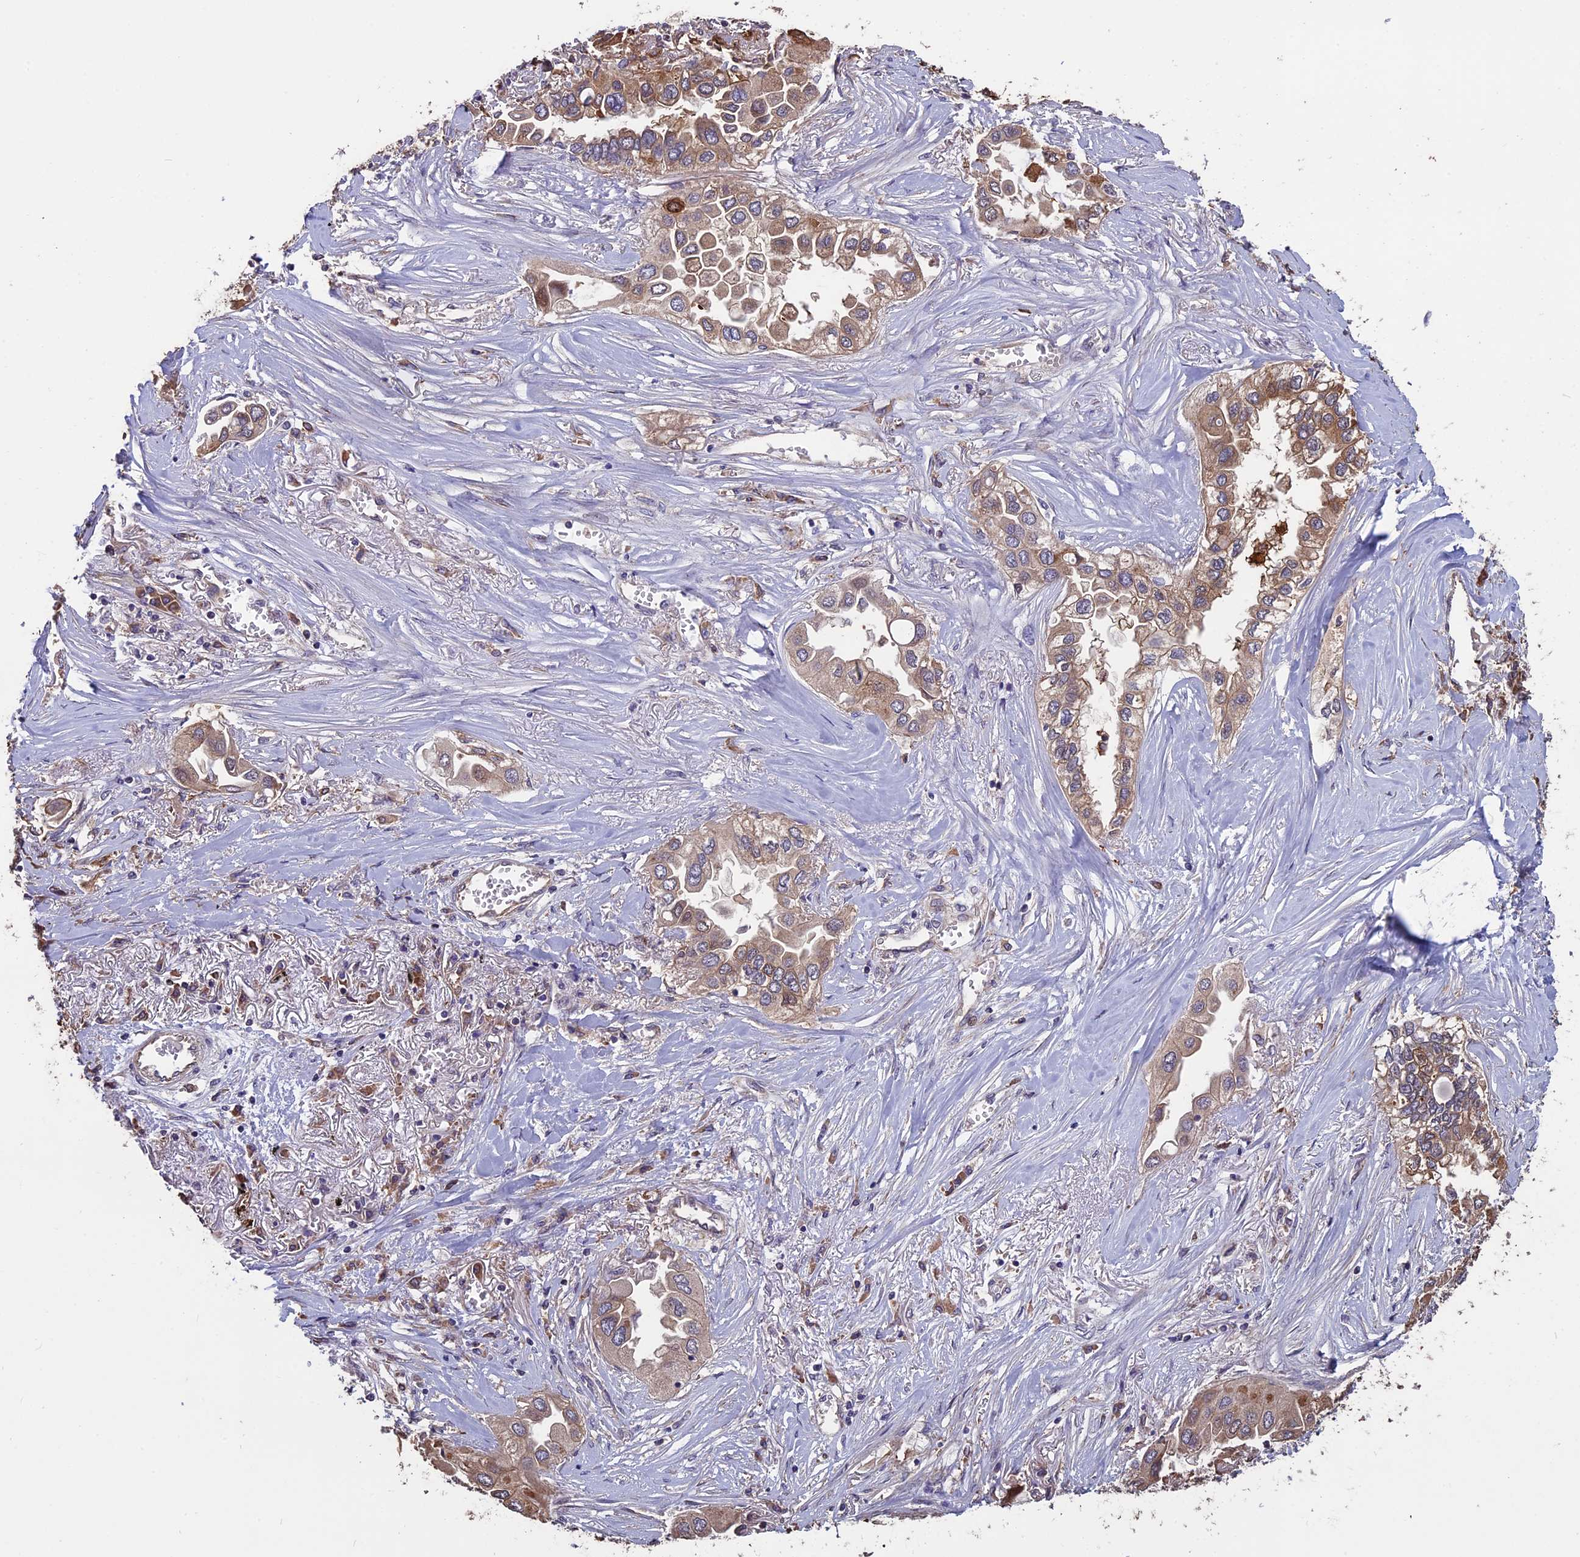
{"staining": {"intensity": "moderate", "quantity": "25%-75%", "location": "cytoplasmic/membranous"}, "tissue": "lung cancer", "cell_type": "Tumor cells", "image_type": "cancer", "snomed": [{"axis": "morphology", "description": "Adenocarcinoma, NOS"}, {"axis": "topography", "description": "Lung"}], "caption": "Tumor cells display medium levels of moderate cytoplasmic/membranous expression in about 25%-75% of cells in human adenocarcinoma (lung). The protein is shown in brown color, while the nuclei are stained blue.", "gene": "VWA3A", "patient": {"sex": "female", "age": 76}}